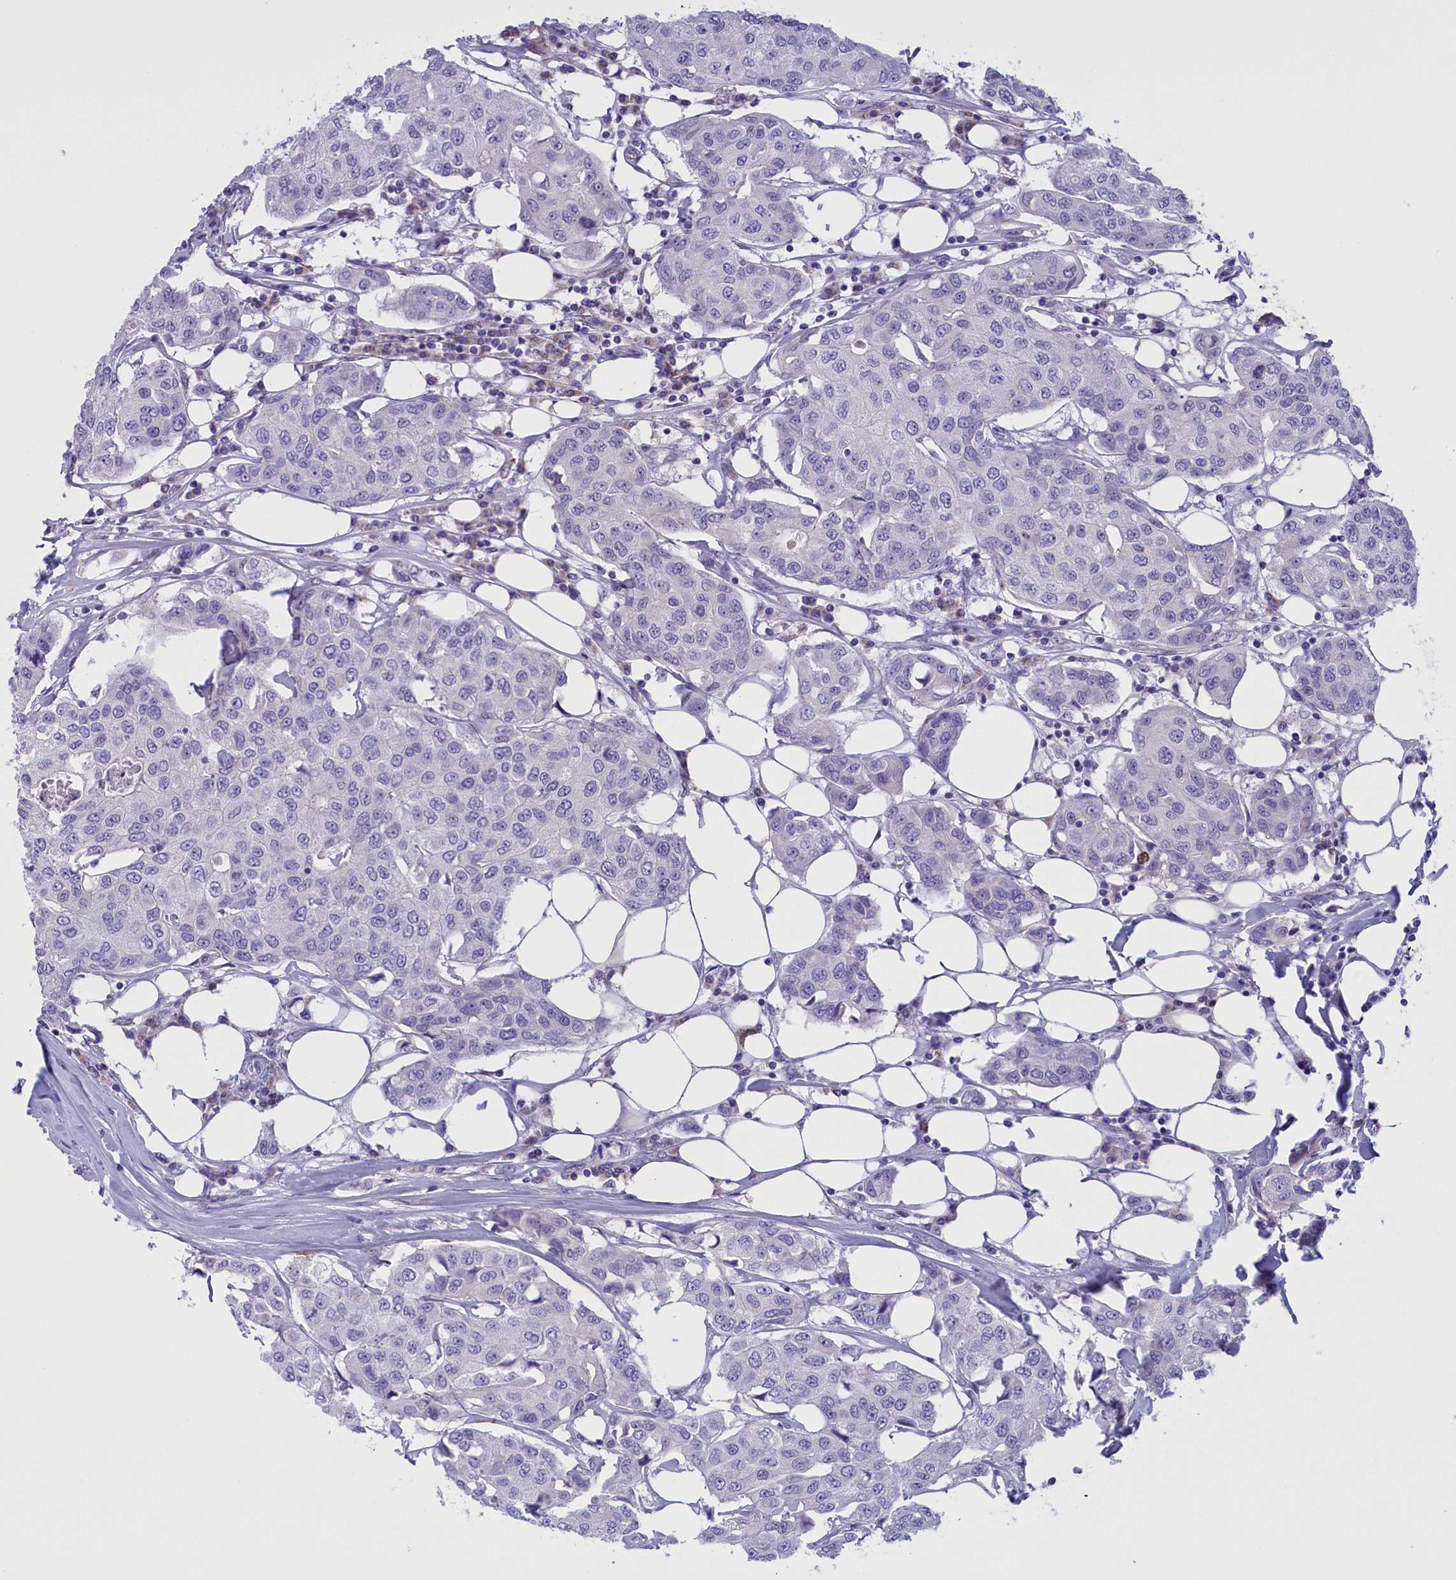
{"staining": {"intensity": "negative", "quantity": "none", "location": "none"}, "tissue": "breast cancer", "cell_type": "Tumor cells", "image_type": "cancer", "snomed": [{"axis": "morphology", "description": "Duct carcinoma"}, {"axis": "topography", "description": "Breast"}], "caption": "DAB immunohistochemical staining of human breast cancer shows no significant expression in tumor cells.", "gene": "FAM149B1", "patient": {"sex": "female", "age": 80}}